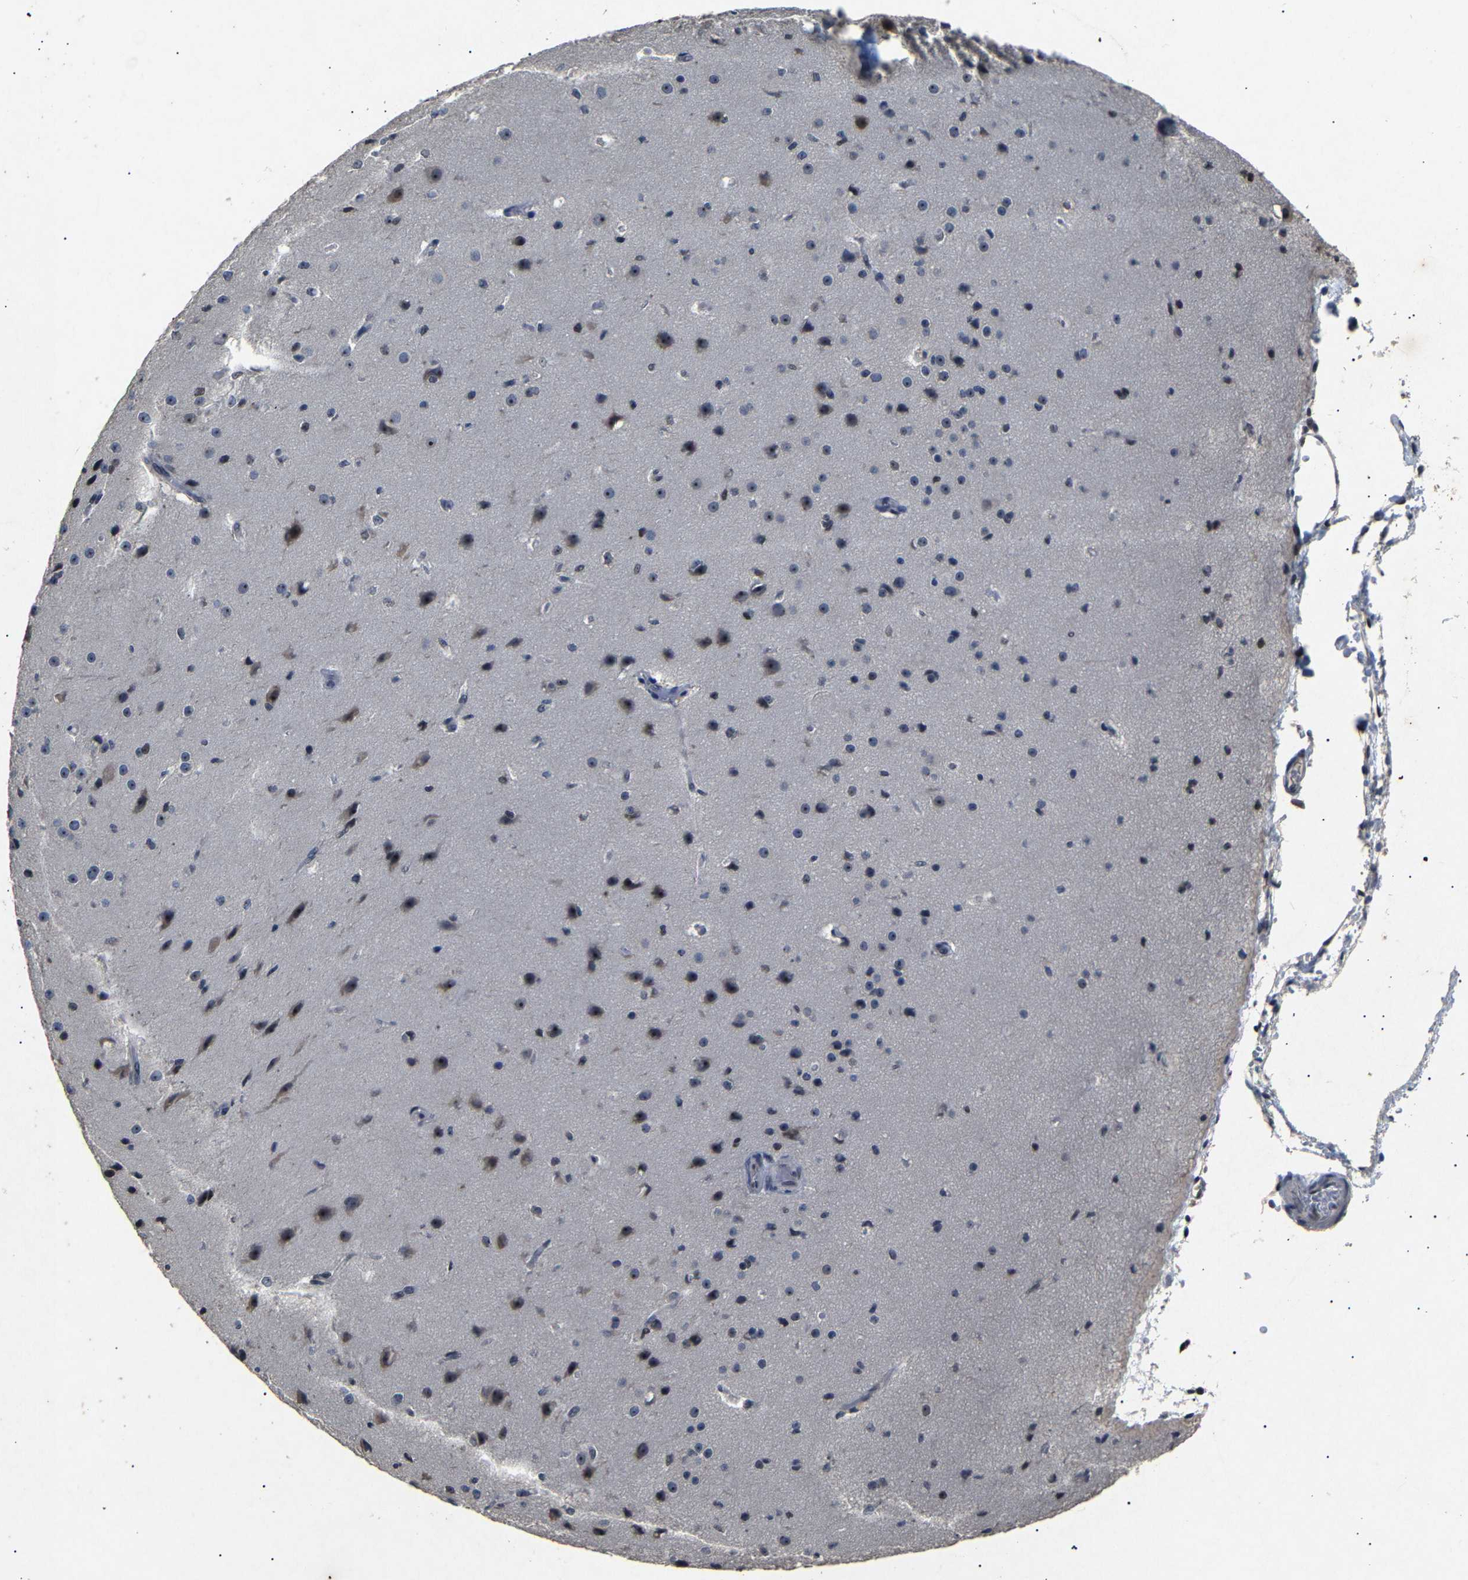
{"staining": {"intensity": "negative", "quantity": "none", "location": "none"}, "tissue": "cerebral cortex", "cell_type": "Endothelial cells", "image_type": "normal", "snomed": [{"axis": "morphology", "description": "Normal tissue, NOS"}, {"axis": "morphology", "description": "Developmental malformation"}, {"axis": "topography", "description": "Cerebral cortex"}], "caption": "IHC of unremarkable human cerebral cortex displays no staining in endothelial cells.", "gene": "PARN", "patient": {"sex": "female", "age": 30}}